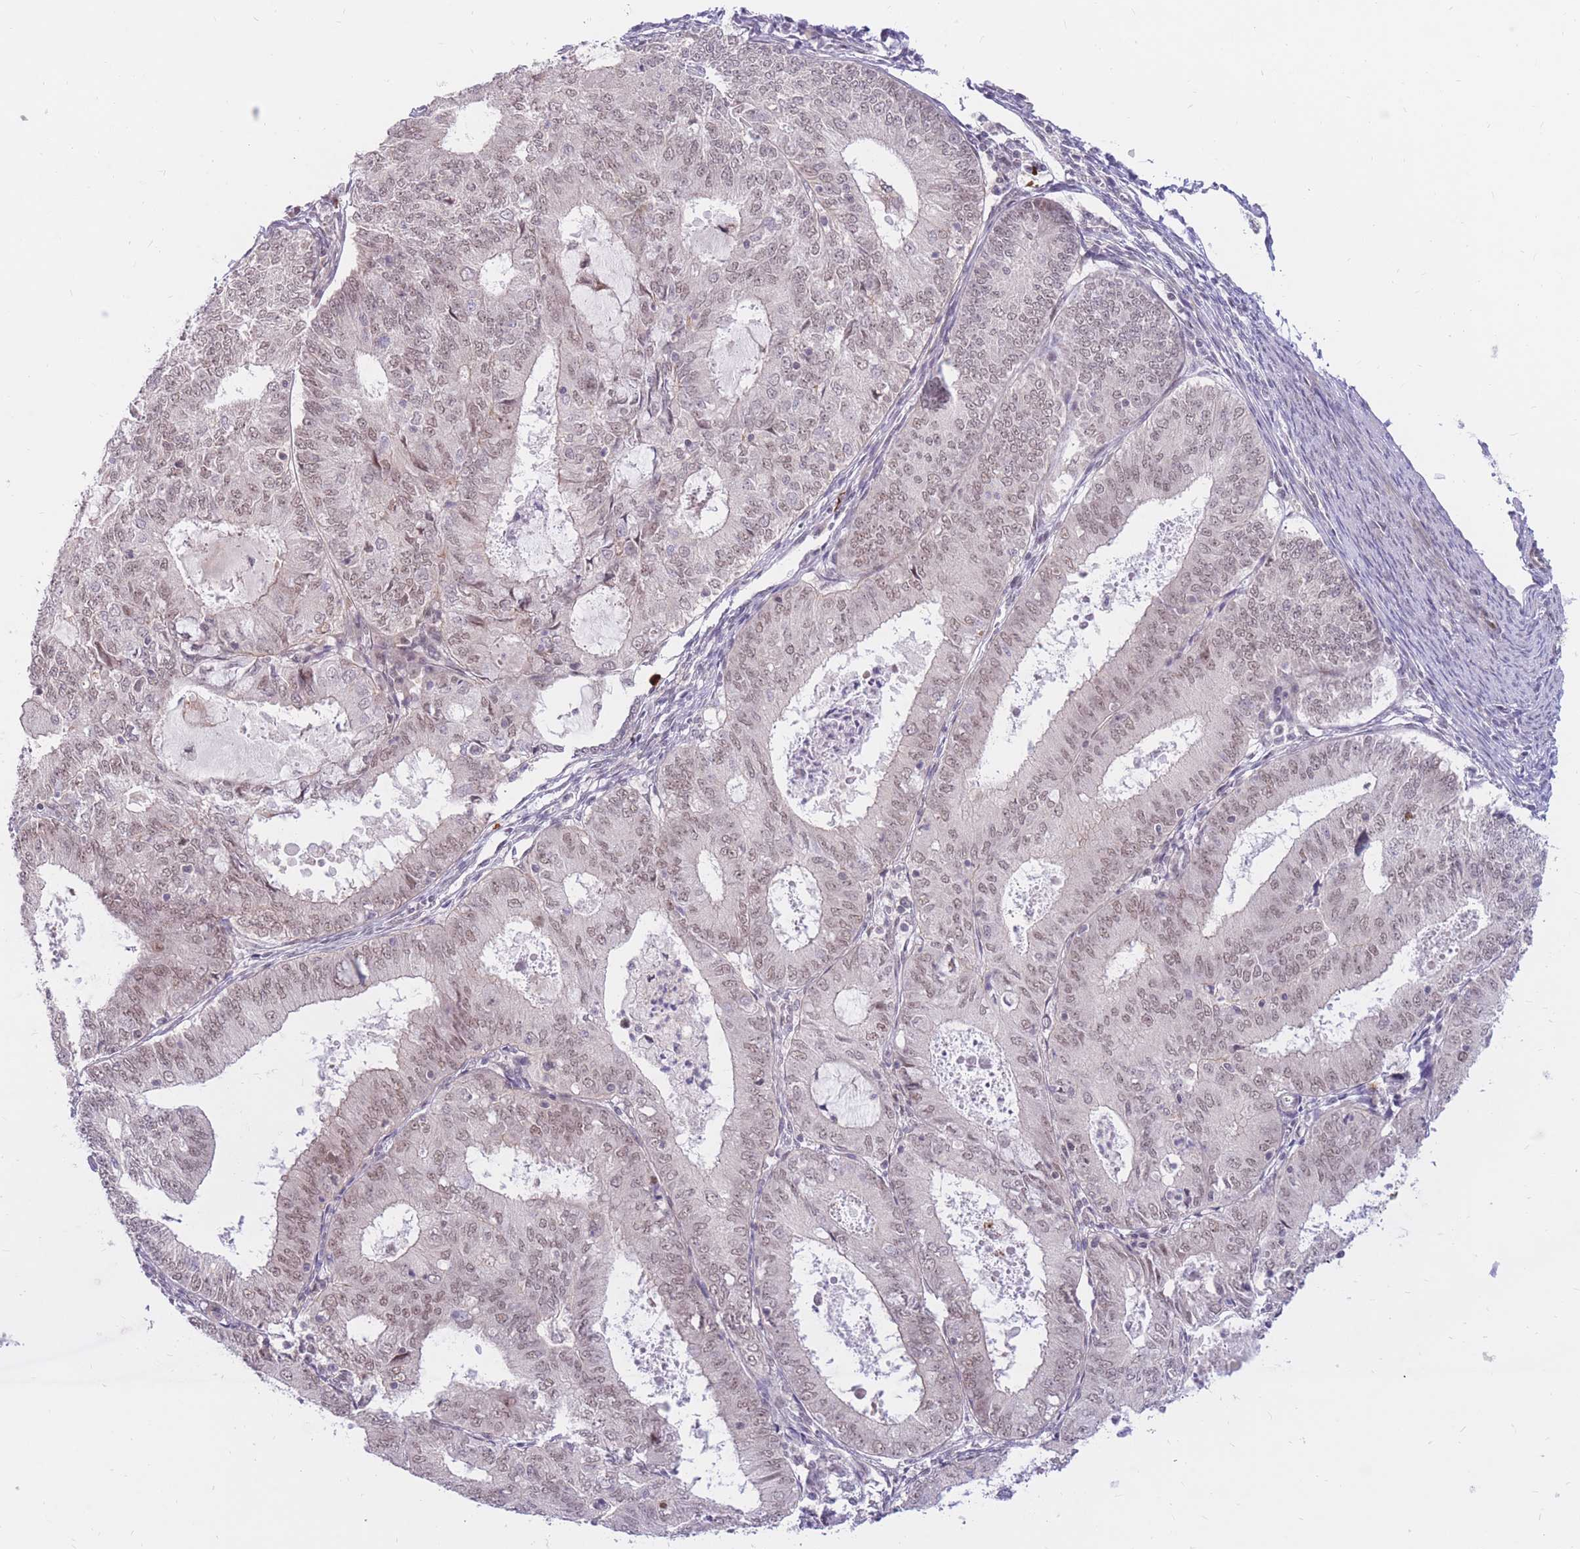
{"staining": {"intensity": "weak", "quantity": "25%-75%", "location": "nuclear"}, "tissue": "endometrial cancer", "cell_type": "Tumor cells", "image_type": "cancer", "snomed": [{"axis": "morphology", "description": "Adenocarcinoma, NOS"}, {"axis": "topography", "description": "Endometrium"}], "caption": "Endometrial adenocarcinoma was stained to show a protein in brown. There is low levels of weak nuclear staining in about 25%-75% of tumor cells.", "gene": "ERICH6B", "patient": {"sex": "female", "age": 57}}